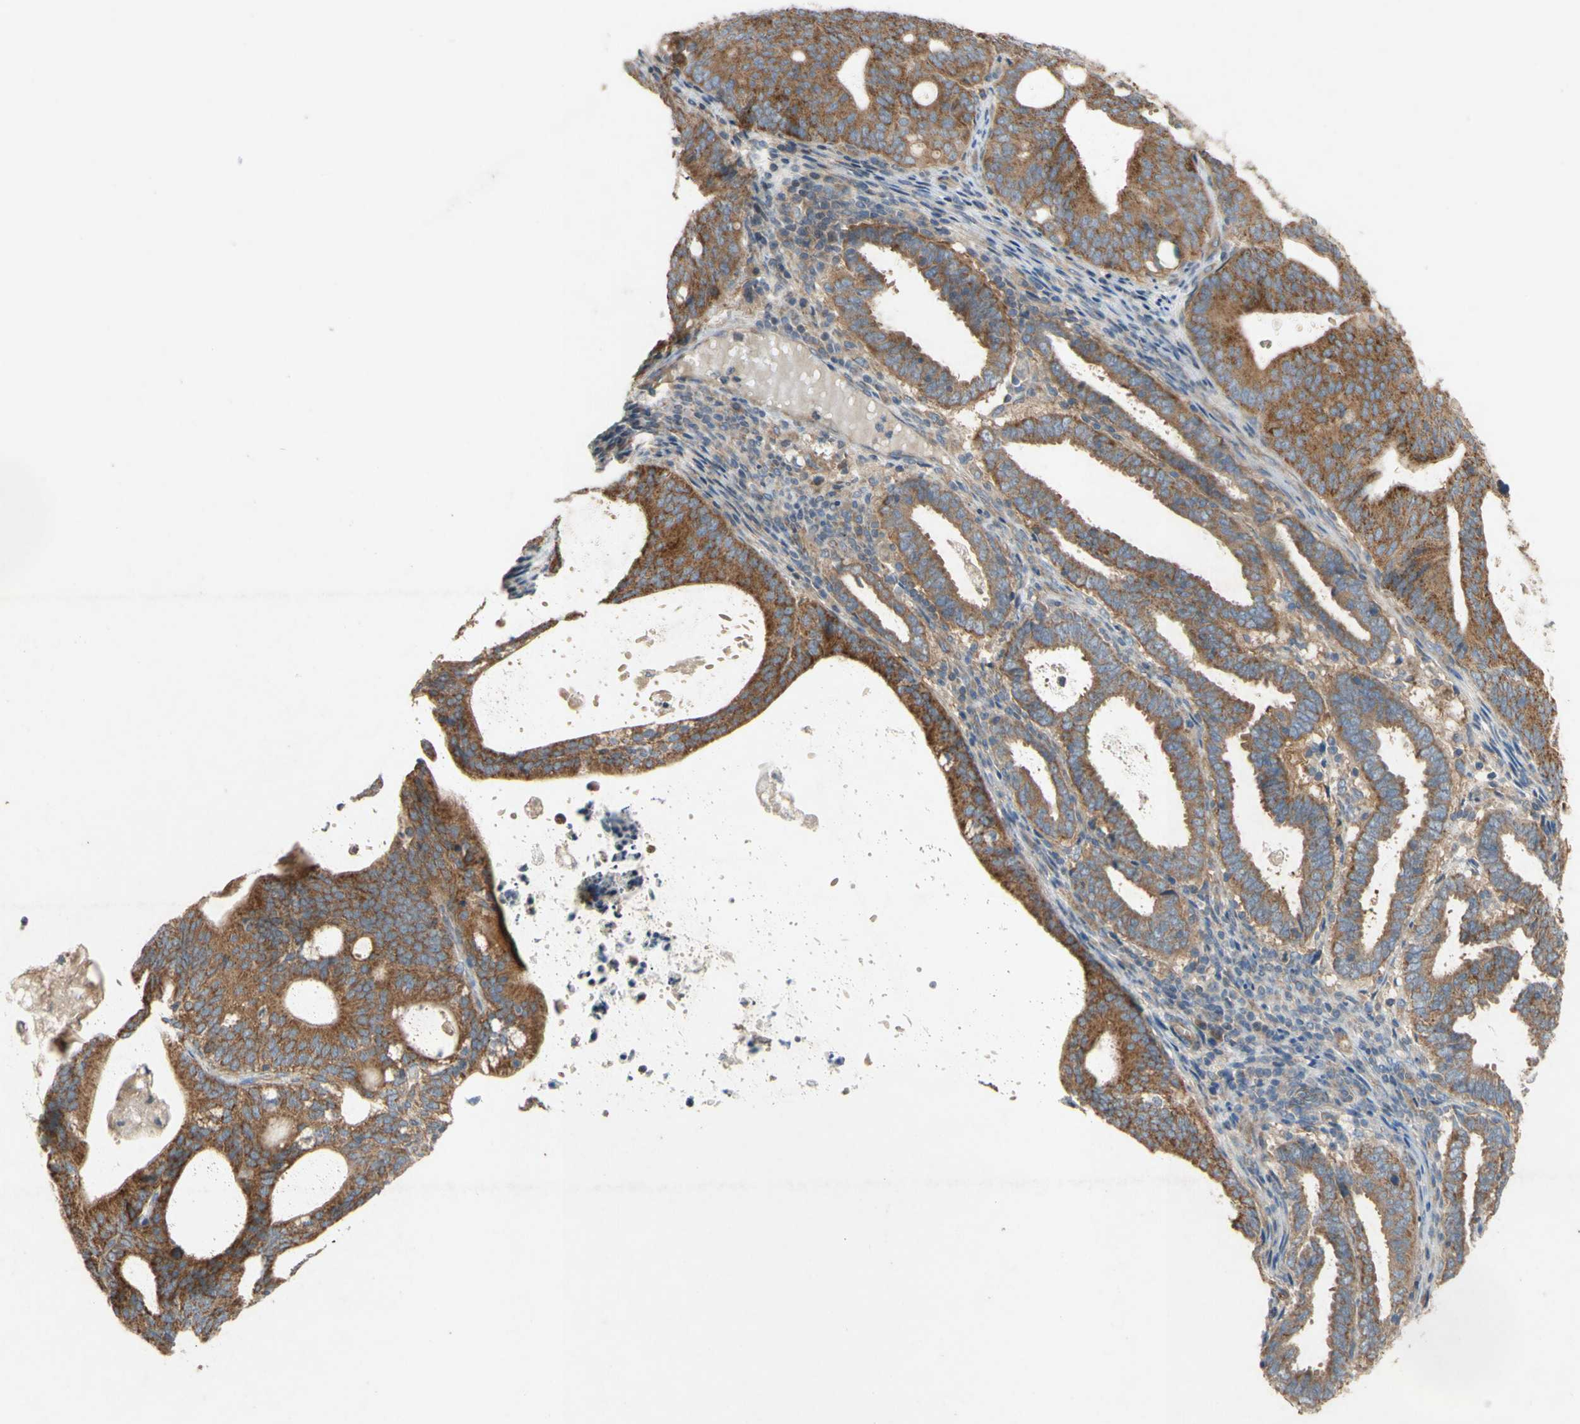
{"staining": {"intensity": "moderate", "quantity": ">75%", "location": "cytoplasmic/membranous"}, "tissue": "endometrial cancer", "cell_type": "Tumor cells", "image_type": "cancer", "snomed": [{"axis": "morphology", "description": "Adenocarcinoma, NOS"}, {"axis": "topography", "description": "Uterus"}], "caption": "The micrograph reveals a brown stain indicating the presence of a protein in the cytoplasmic/membranous of tumor cells in endometrial cancer (adenocarcinoma).", "gene": "TST", "patient": {"sex": "female", "age": 83}}